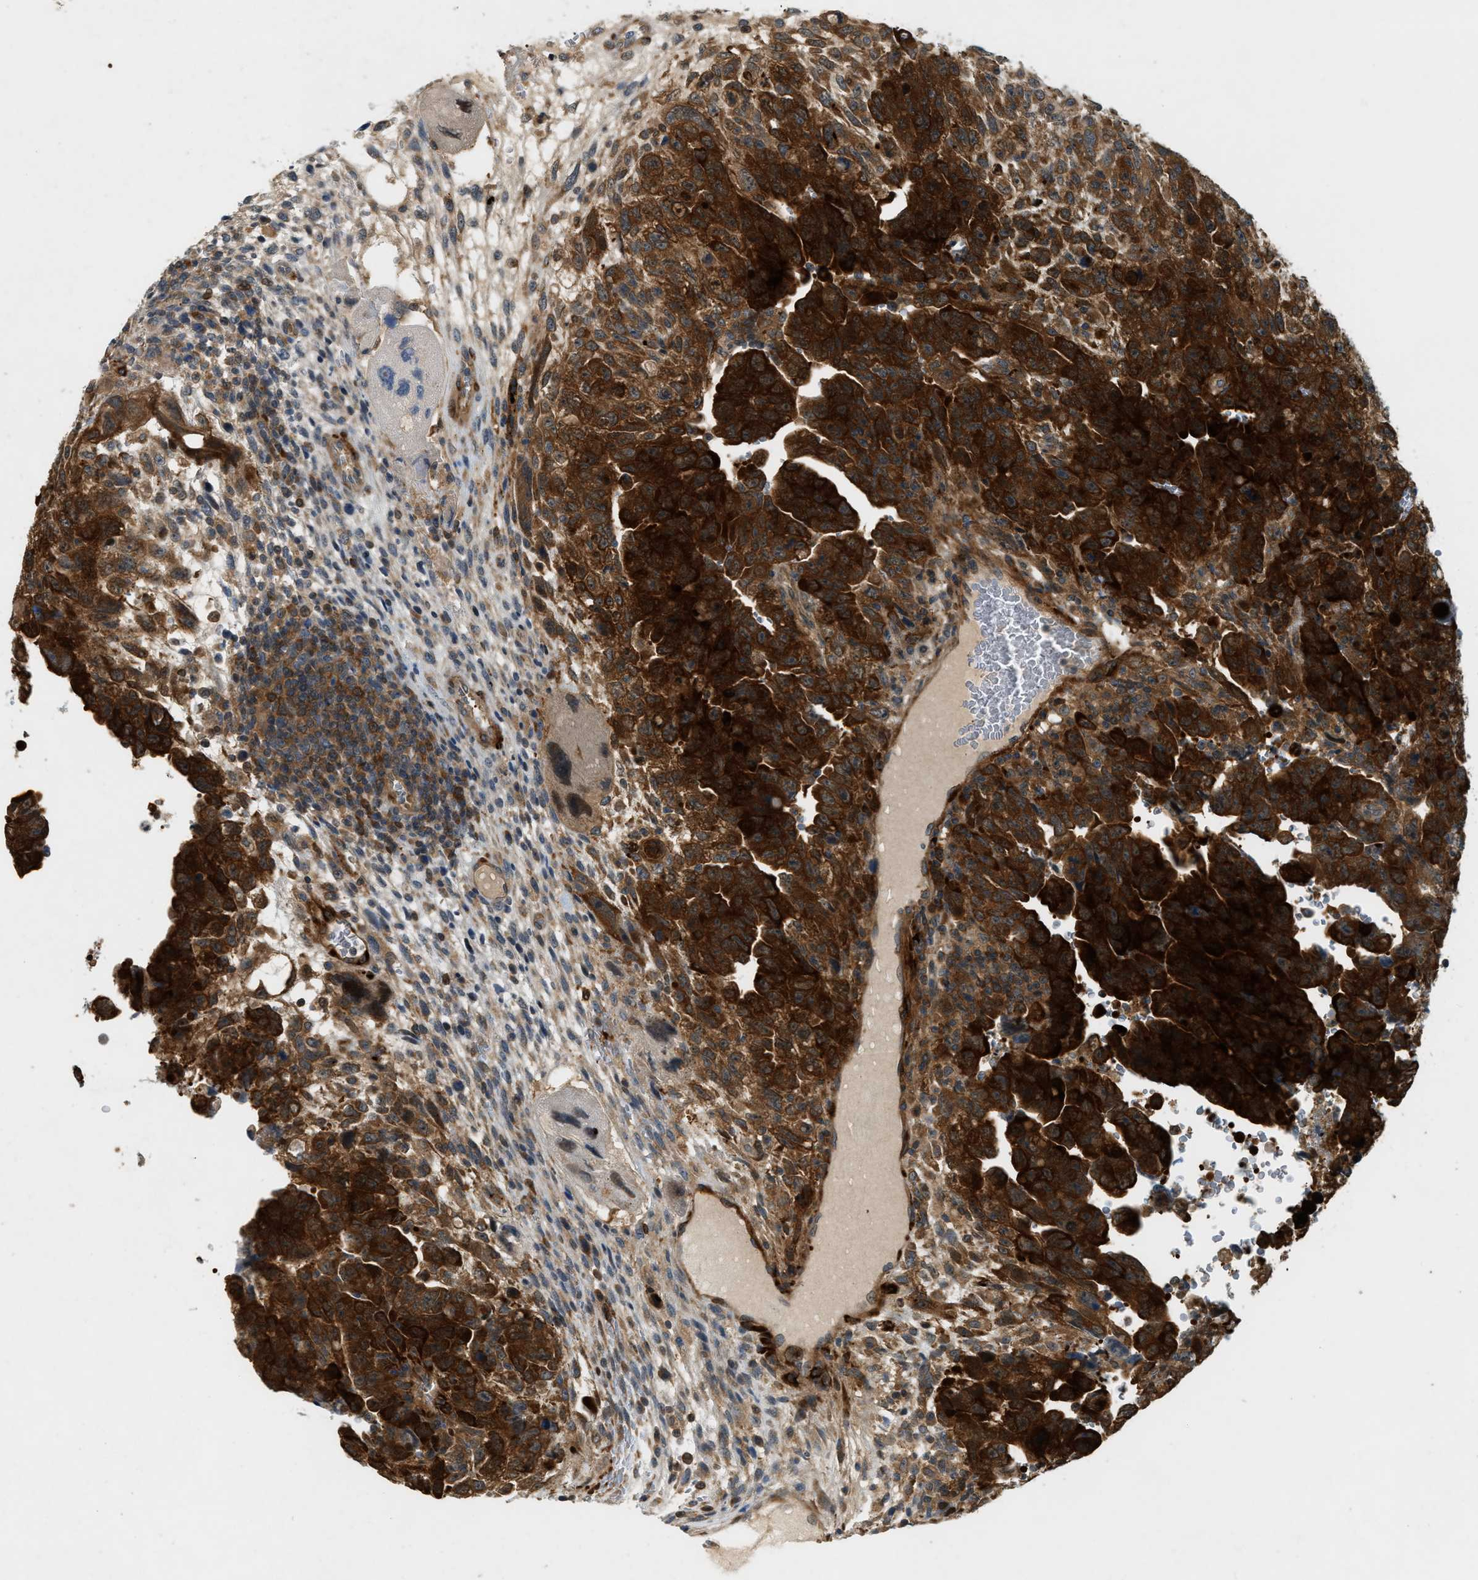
{"staining": {"intensity": "strong", "quantity": ">75%", "location": "cytoplasmic/membranous"}, "tissue": "testis cancer", "cell_type": "Tumor cells", "image_type": "cancer", "snomed": [{"axis": "morphology", "description": "Carcinoma, Embryonal, NOS"}, {"axis": "topography", "description": "Testis"}], "caption": "Testis cancer (embryonal carcinoma) tissue demonstrates strong cytoplasmic/membranous staining in approximately >75% of tumor cells", "gene": "PDCL3", "patient": {"sex": "male", "age": 28}}